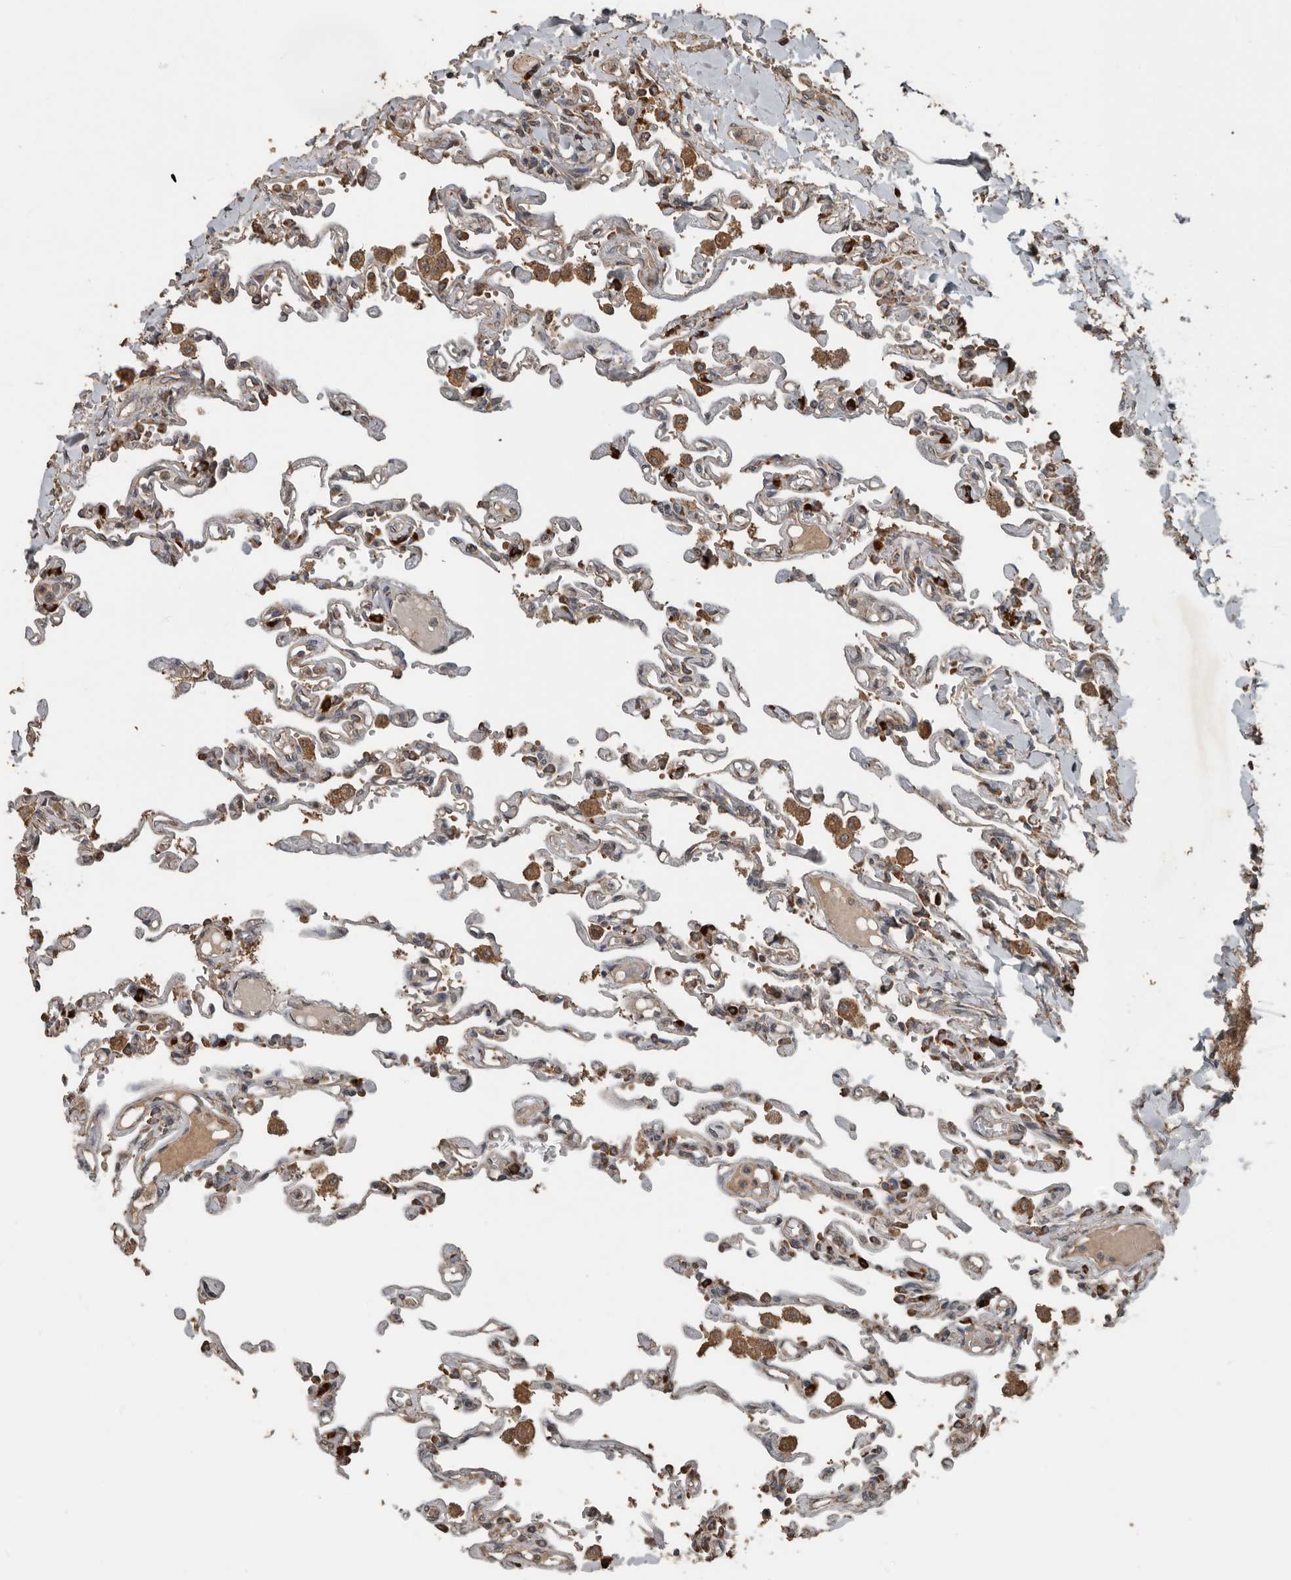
{"staining": {"intensity": "moderate", "quantity": "25%-75%", "location": "cytoplasmic/membranous"}, "tissue": "lung", "cell_type": "Alveolar cells", "image_type": "normal", "snomed": [{"axis": "morphology", "description": "Normal tissue, NOS"}, {"axis": "topography", "description": "Lung"}], "caption": "Protein expression analysis of unremarkable human lung reveals moderate cytoplasmic/membranous staining in approximately 25%-75% of alveolar cells.", "gene": "RNF207", "patient": {"sex": "male", "age": 21}}